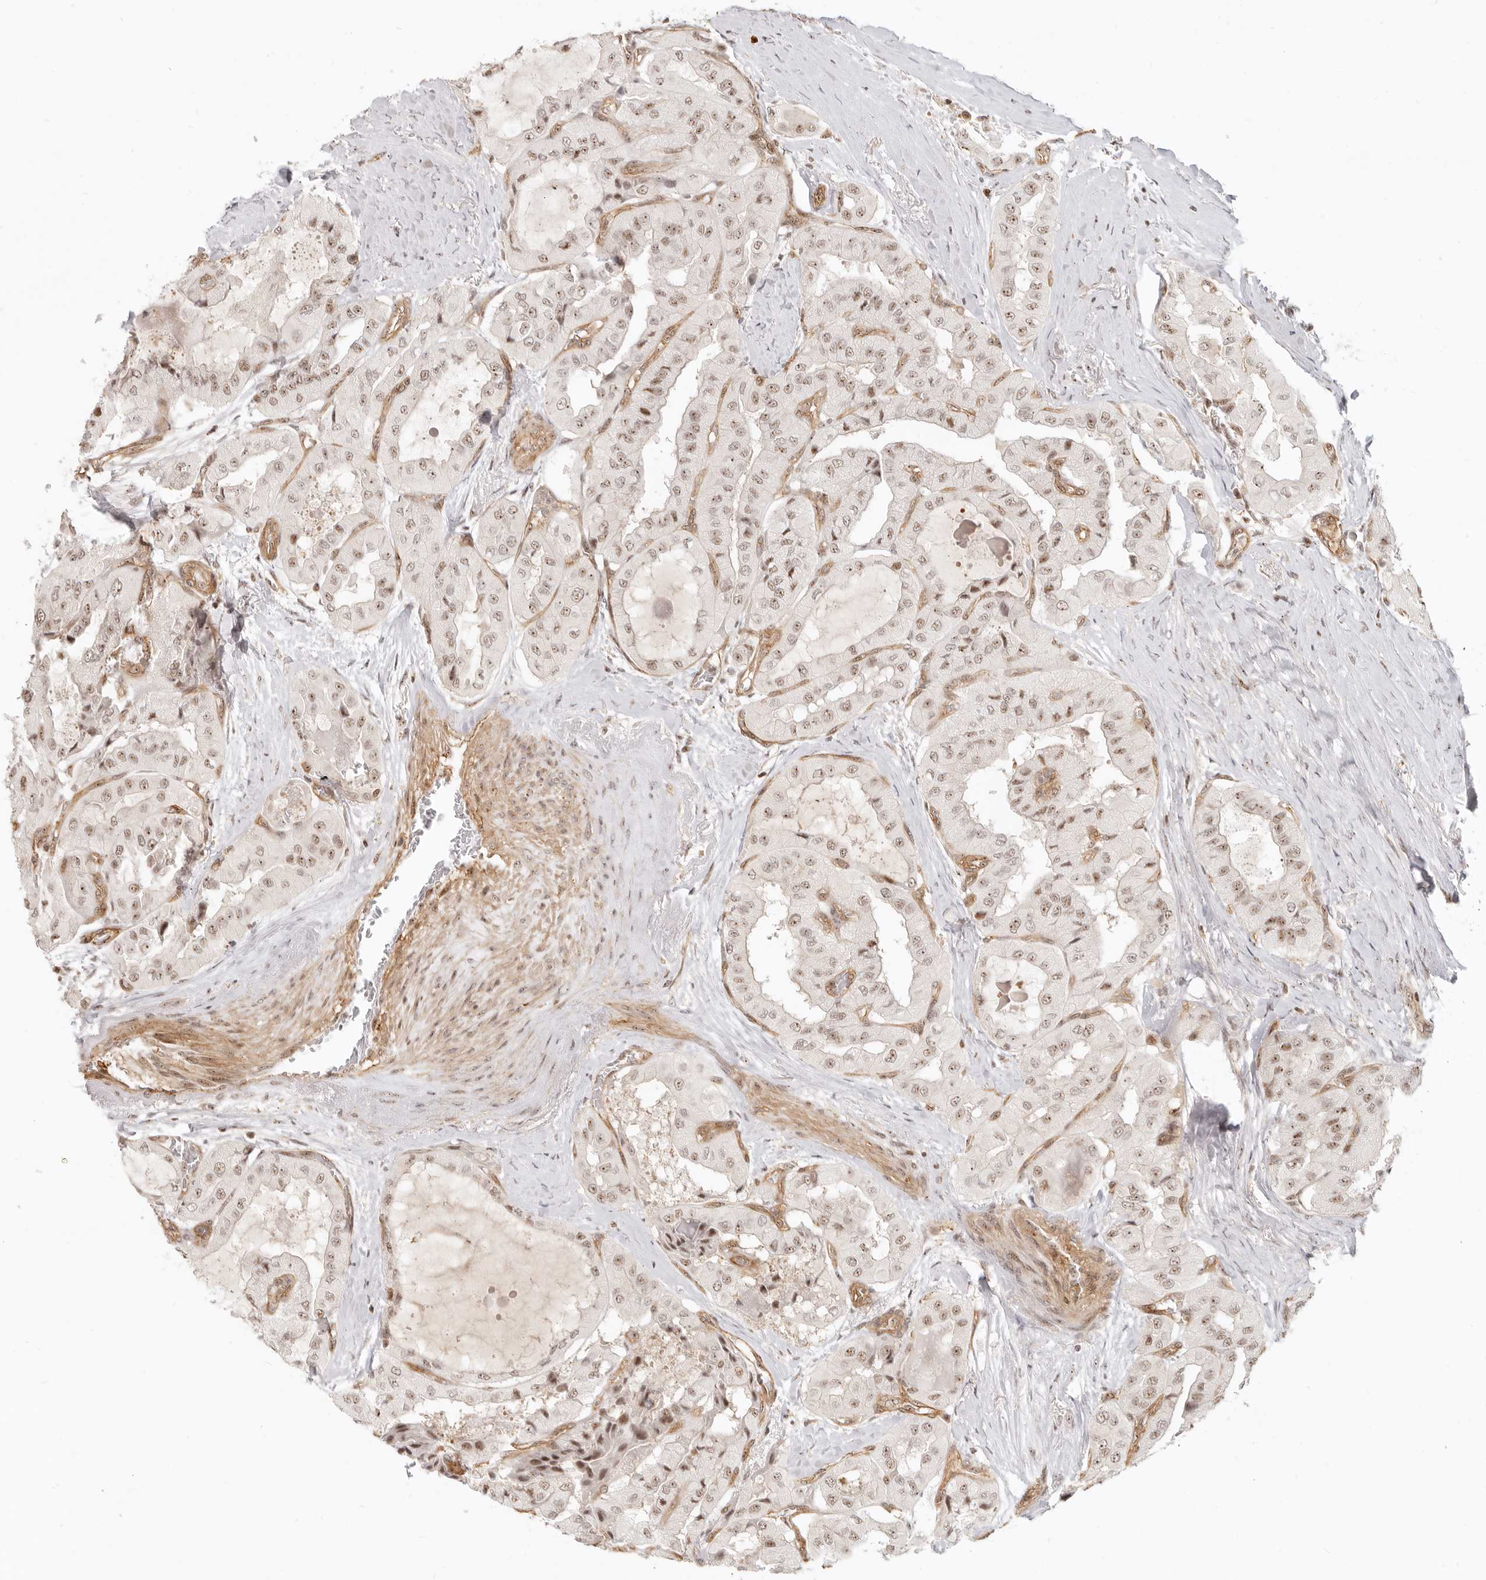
{"staining": {"intensity": "moderate", "quantity": ">75%", "location": "nuclear"}, "tissue": "thyroid cancer", "cell_type": "Tumor cells", "image_type": "cancer", "snomed": [{"axis": "morphology", "description": "Papillary adenocarcinoma, NOS"}, {"axis": "topography", "description": "Thyroid gland"}], "caption": "Thyroid cancer stained with a protein marker exhibits moderate staining in tumor cells.", "gene": "BAP1", "patient": {"sex": "female", "age": 59}}